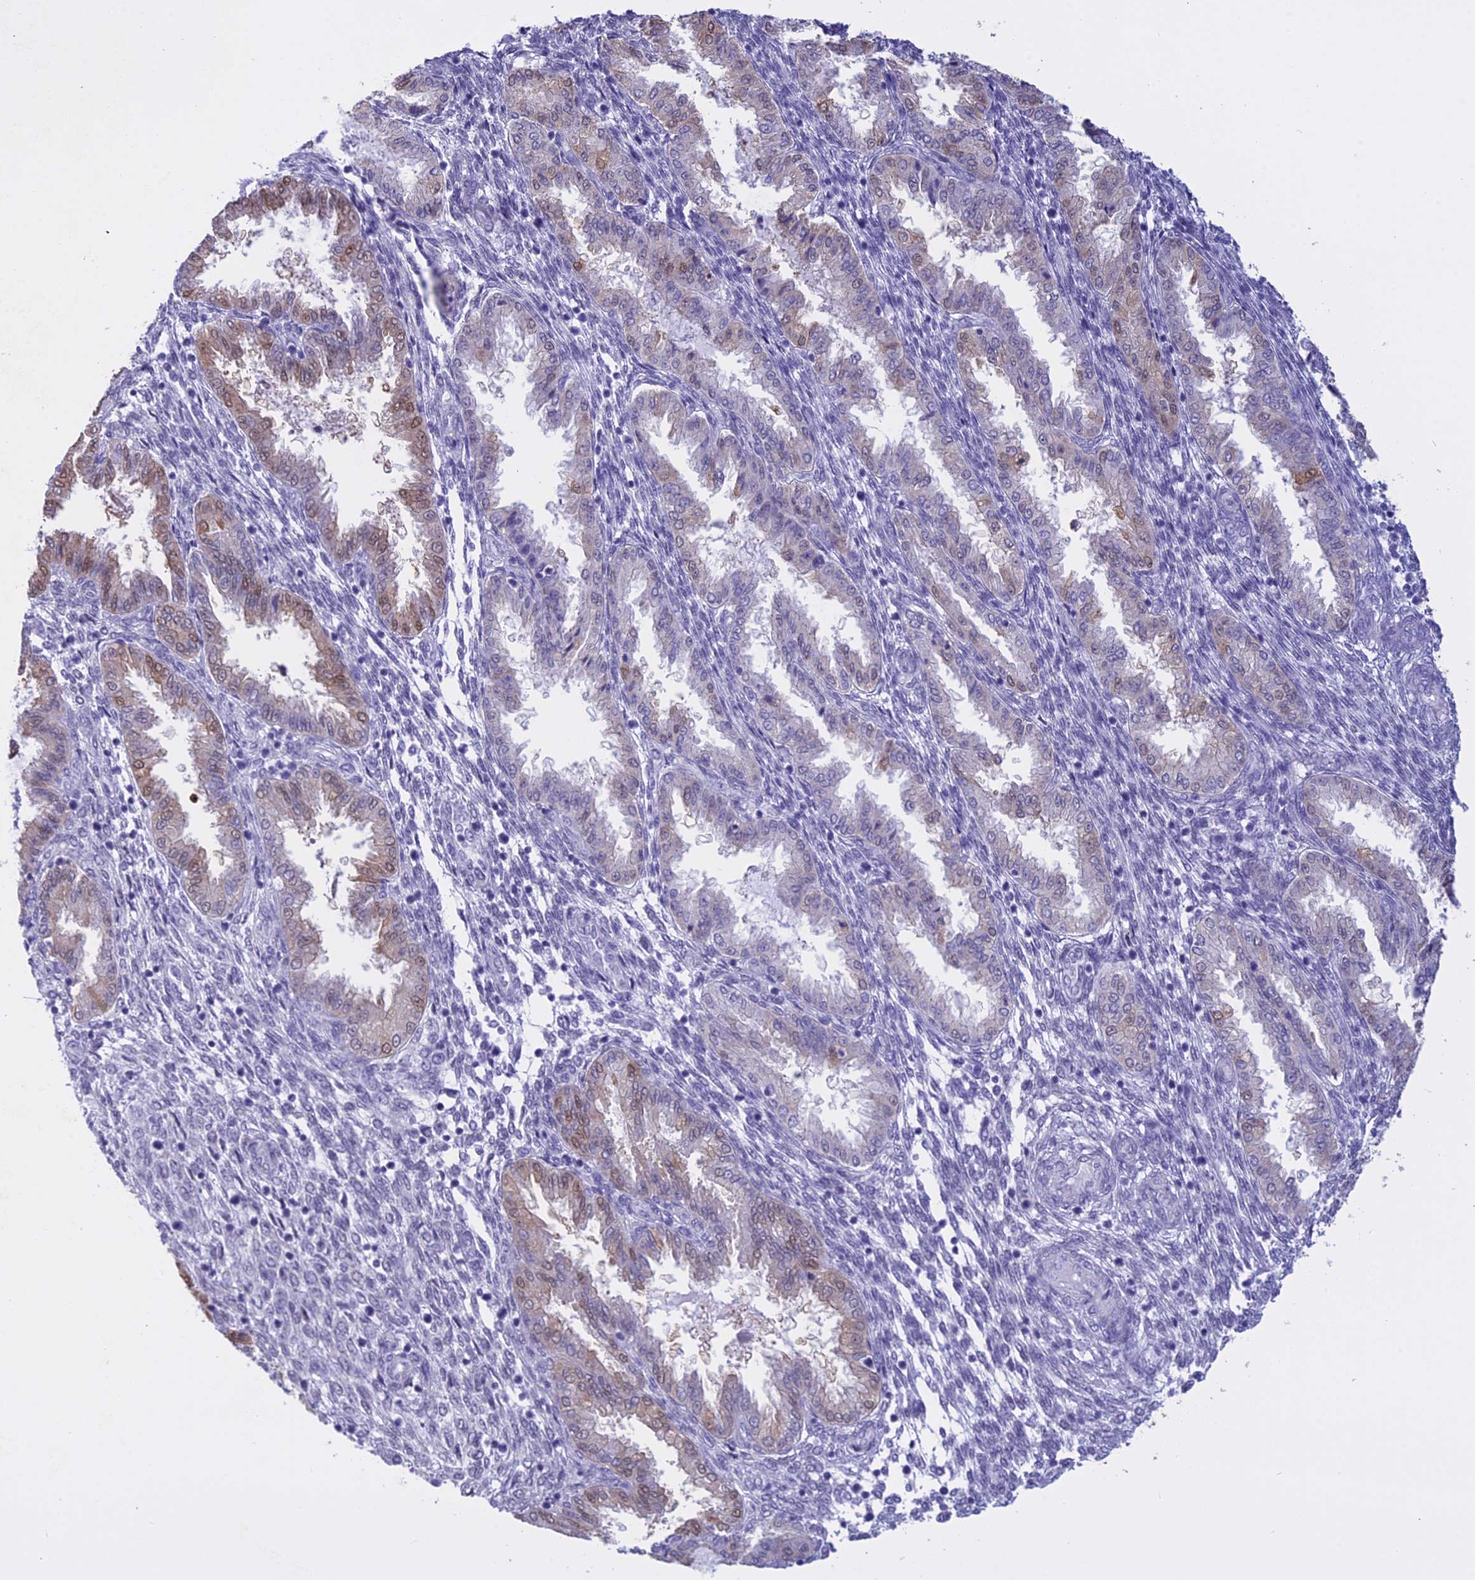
{"staining": {"intensity": "negative", "quantity": "none", "location": "none"}, "tissue": "endometrium", "cell_type": "Cells in endometrial stroma", "image_type": "normal", "snomed": [{"axis": "morphology", "description": "Normal tissue, NOS"}, {"axis": "topography", "description": "Endometrium"}], "caption": "The photomicrograph shows no staining of cells in endometrial stroma in benign endometrium.", "gene": "LHFPL2", "patient": {"sex": "female", "age": 33}}